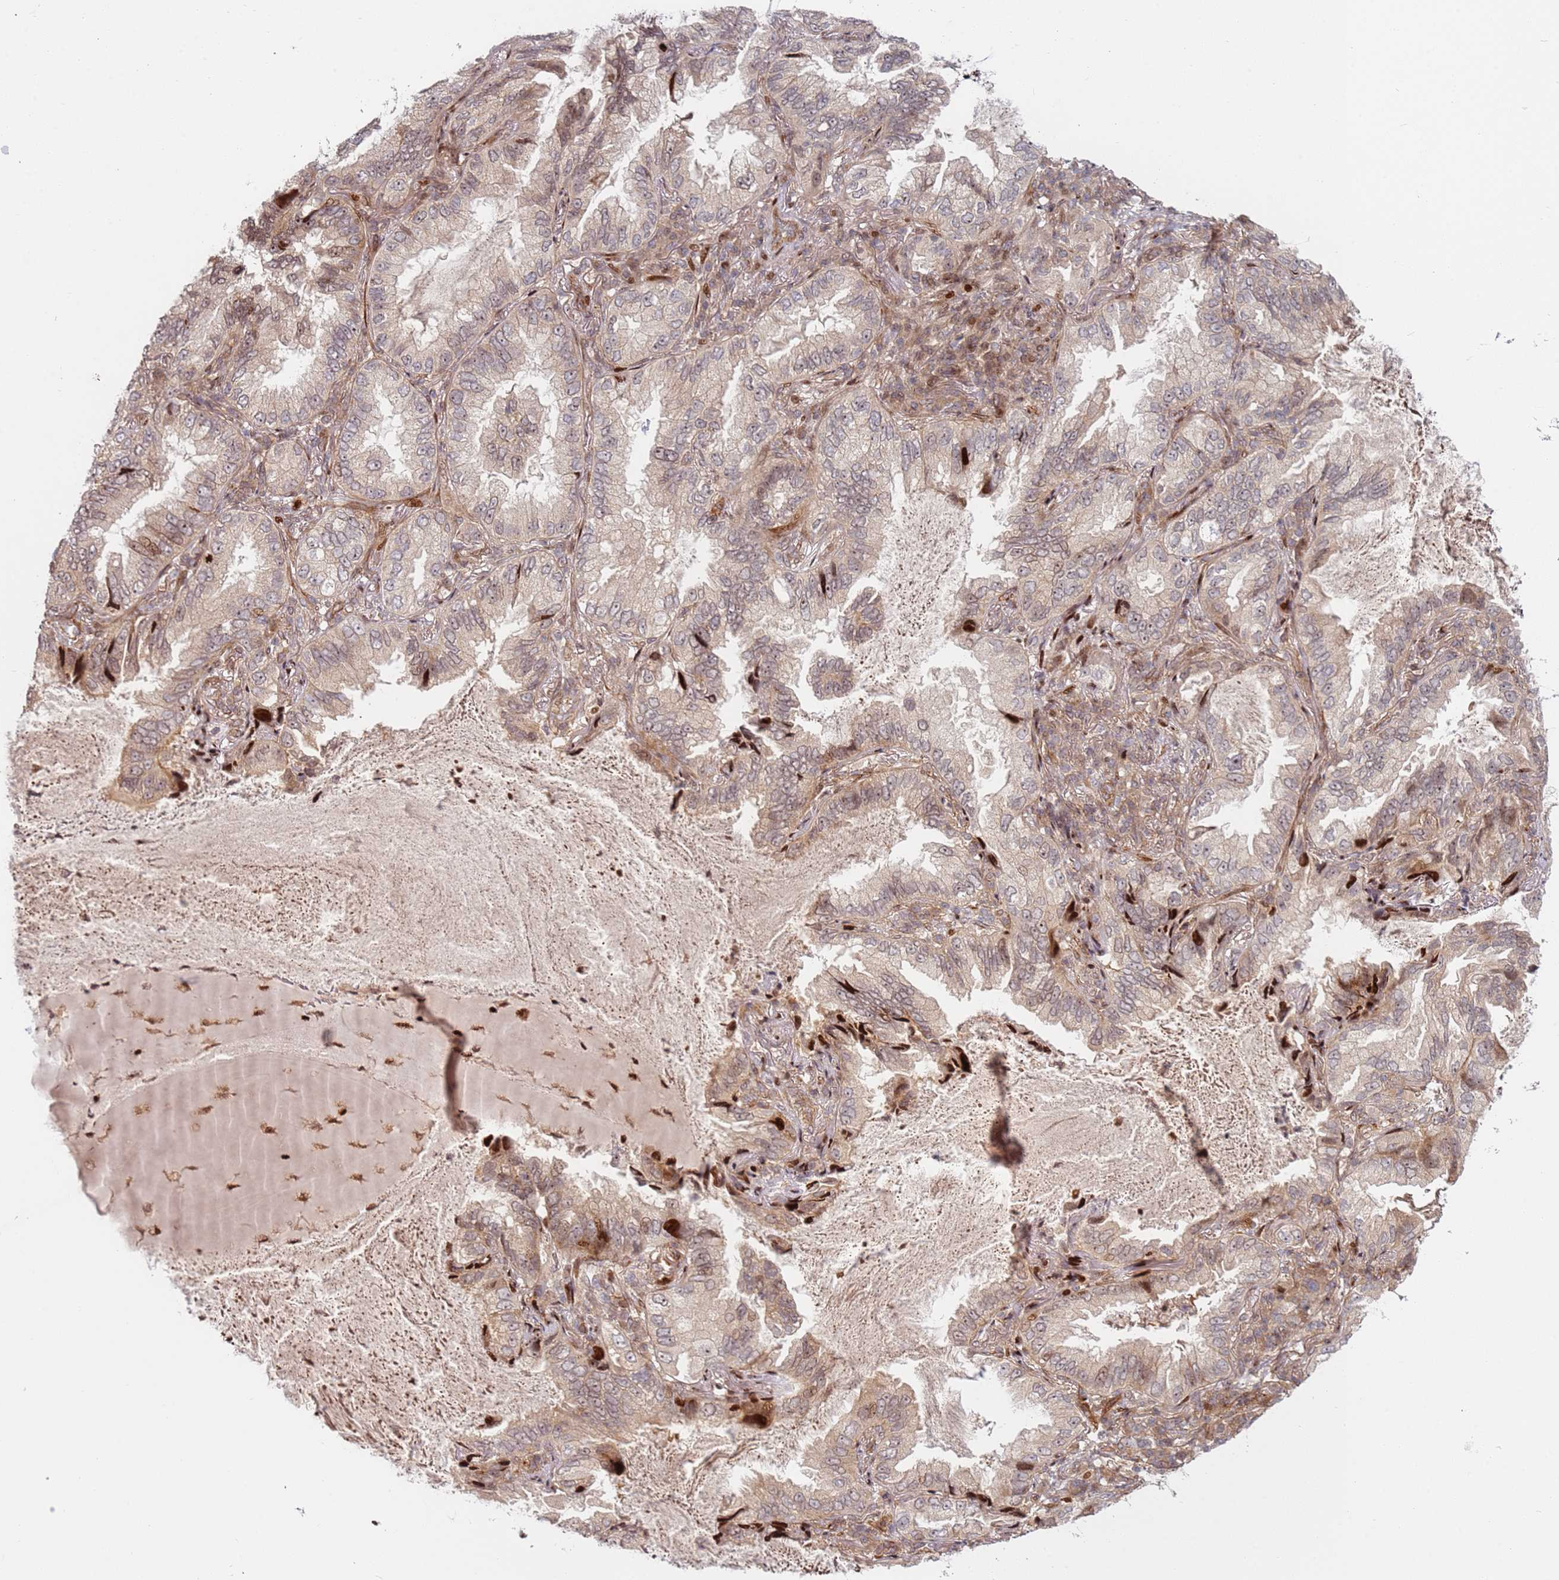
{"staining": {"intensity": "moderate", "quantity": "<25%", "location": "cytoplasmic/membranous,nuclear"}, "tissue": "lung cancer", "cell_type": "Tumor cells", "image_type": "cancer", "snomed": [{"axis": "morphology", "description": "Adenocarcinoma, NOS"}, {"axis": "topography", "description": "Lung"}], "caption": "This micrograph shows IHC staining of human adenocarcinoma (lung), with low moderate cytoplasmic/membranous and nuclear staining in about <25% of tumor cells.", "gene": "TMEM233", "patient": {"sex": "female", "age": 69}}